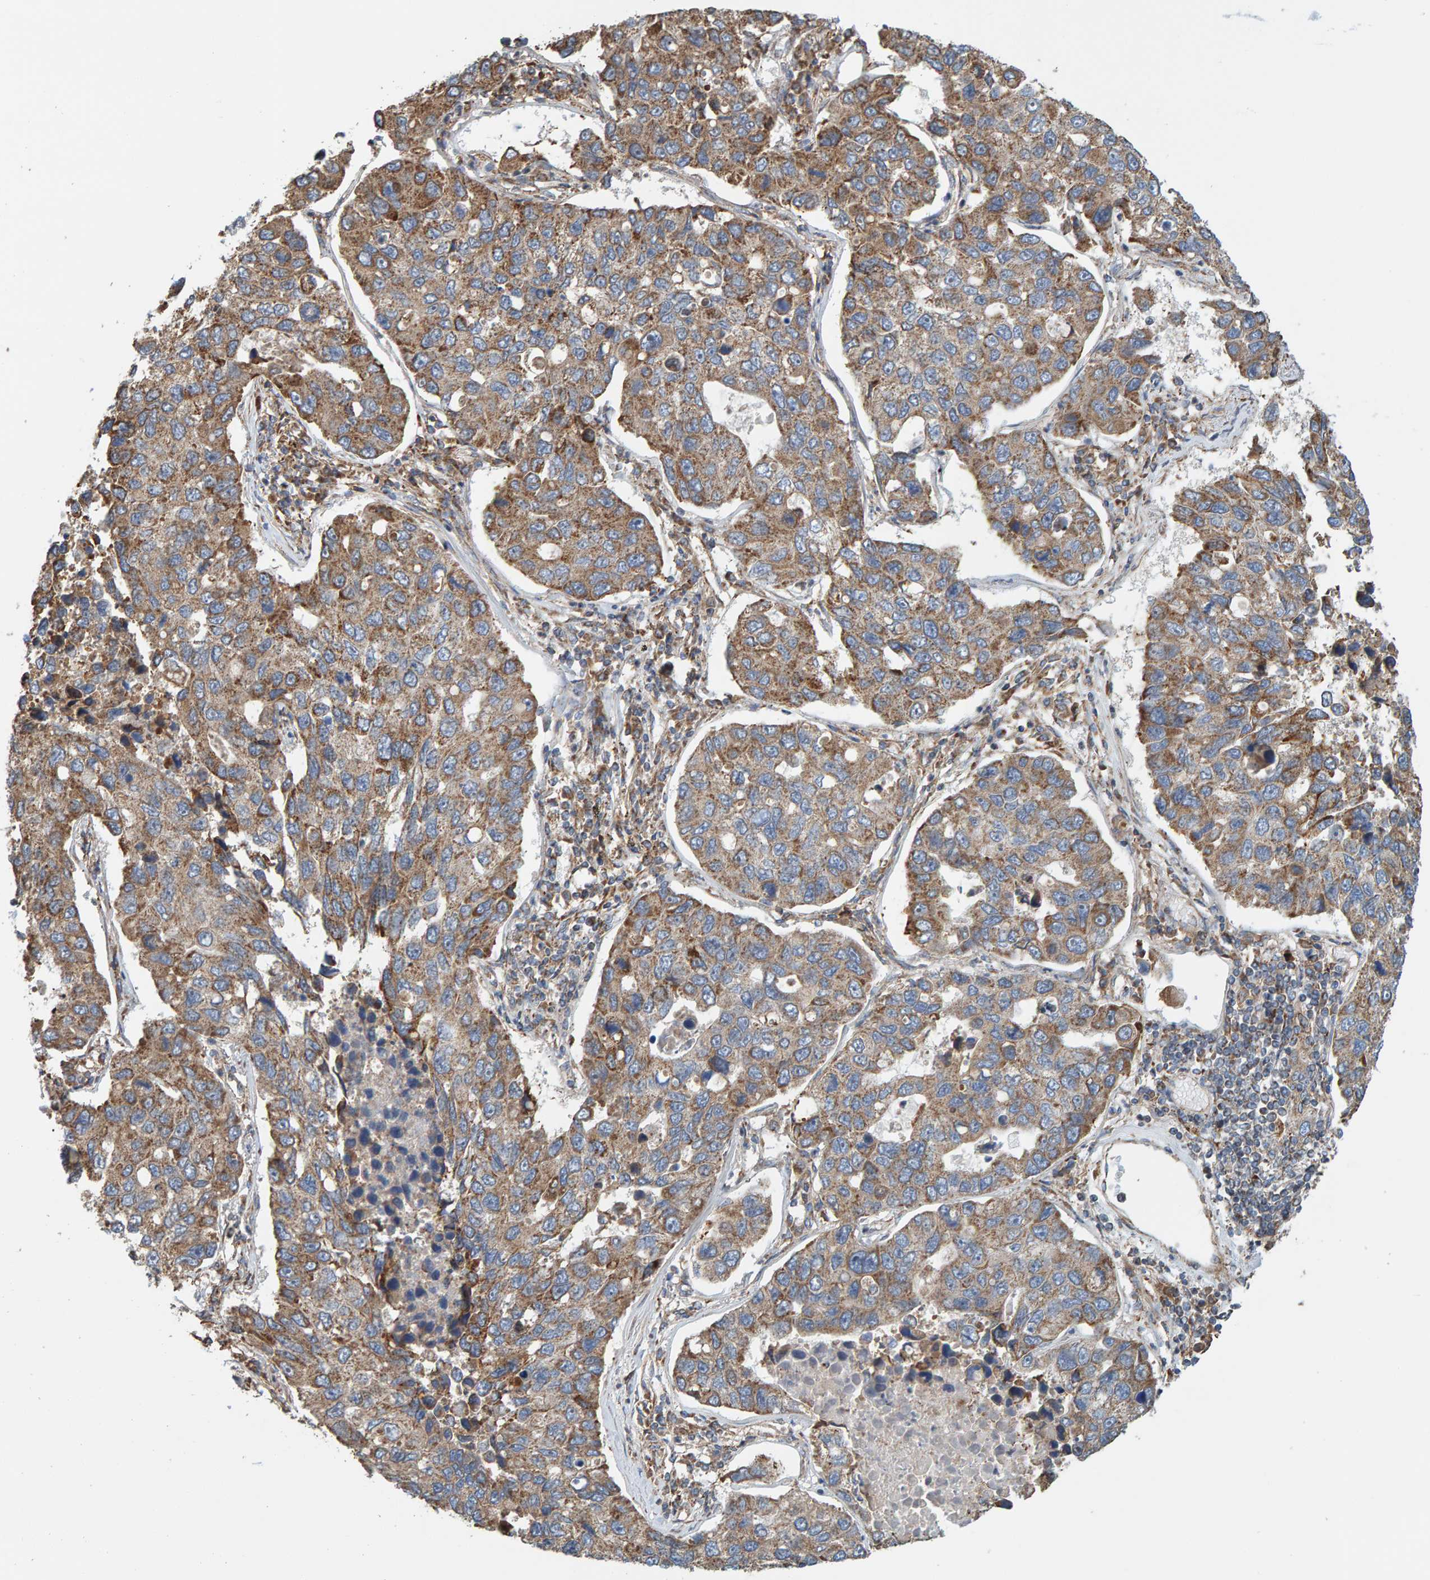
{"staining": {"intensity": "moderate", "quantity": ">75%", "location": "cytoplasmic/membranous"}, "tissue": "lung cancer", "cell_type": "Tumor cells", "image_type": "cancer", "snomed": [{"axis": "morphology", "description": "Adenocarcinoma, NOS"}, {"axis": "topography", "description": "Lung"}], "caption": "Moderate cytoplasmic/membranous positivity for a protein is seen in approximately >75% of tumor cells of adenocarcinoma (lung) using immunohistochemistry.", "gene": "MRPL45", "patient": {"sex": "male", "age": 64}}